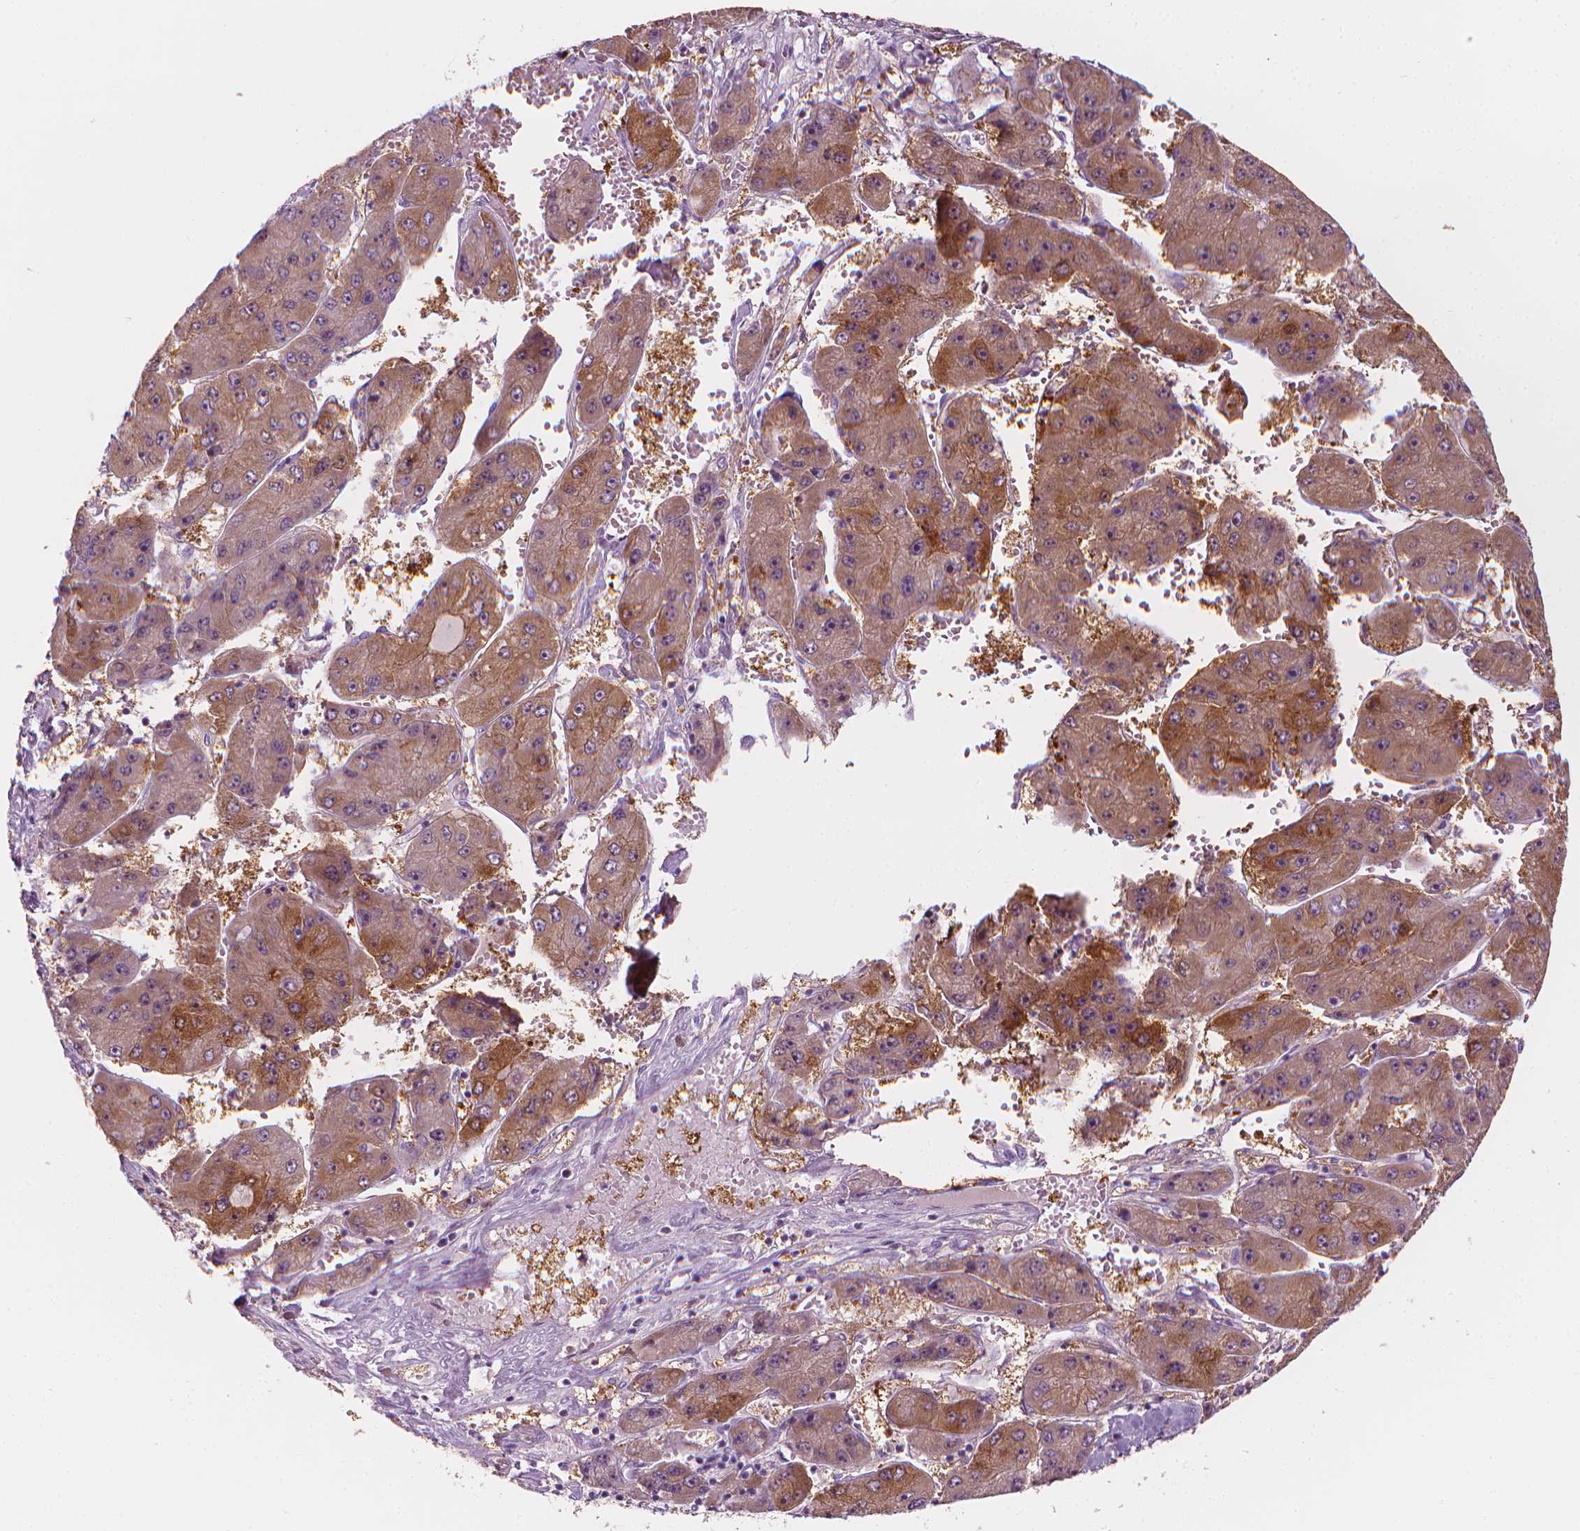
{"staining": {"intensity": "moderate", "quantity": "25%-75%", "location": "cytoplasmic/membranous"}, "tissue": "liver cancer", "cell_type": "Tumor cells", "image_type": "cancer", "snomed": [{"axis": "morphology", "description": "Carcinoma, Hepatocellular, NOS"}, {"axis": "topography", "description": "Liver"}], "caption": "Moderate cytoplasmic/membranous positivity is seen in about 25%-75% of tumor cells in liver cancer. Using DAB (brown) and hematoxylin (blue) stains, captured at high magnification using brightfield microscopy.", "gene": "SHMT1", "patient": {"sex": "female", "age": 61}}